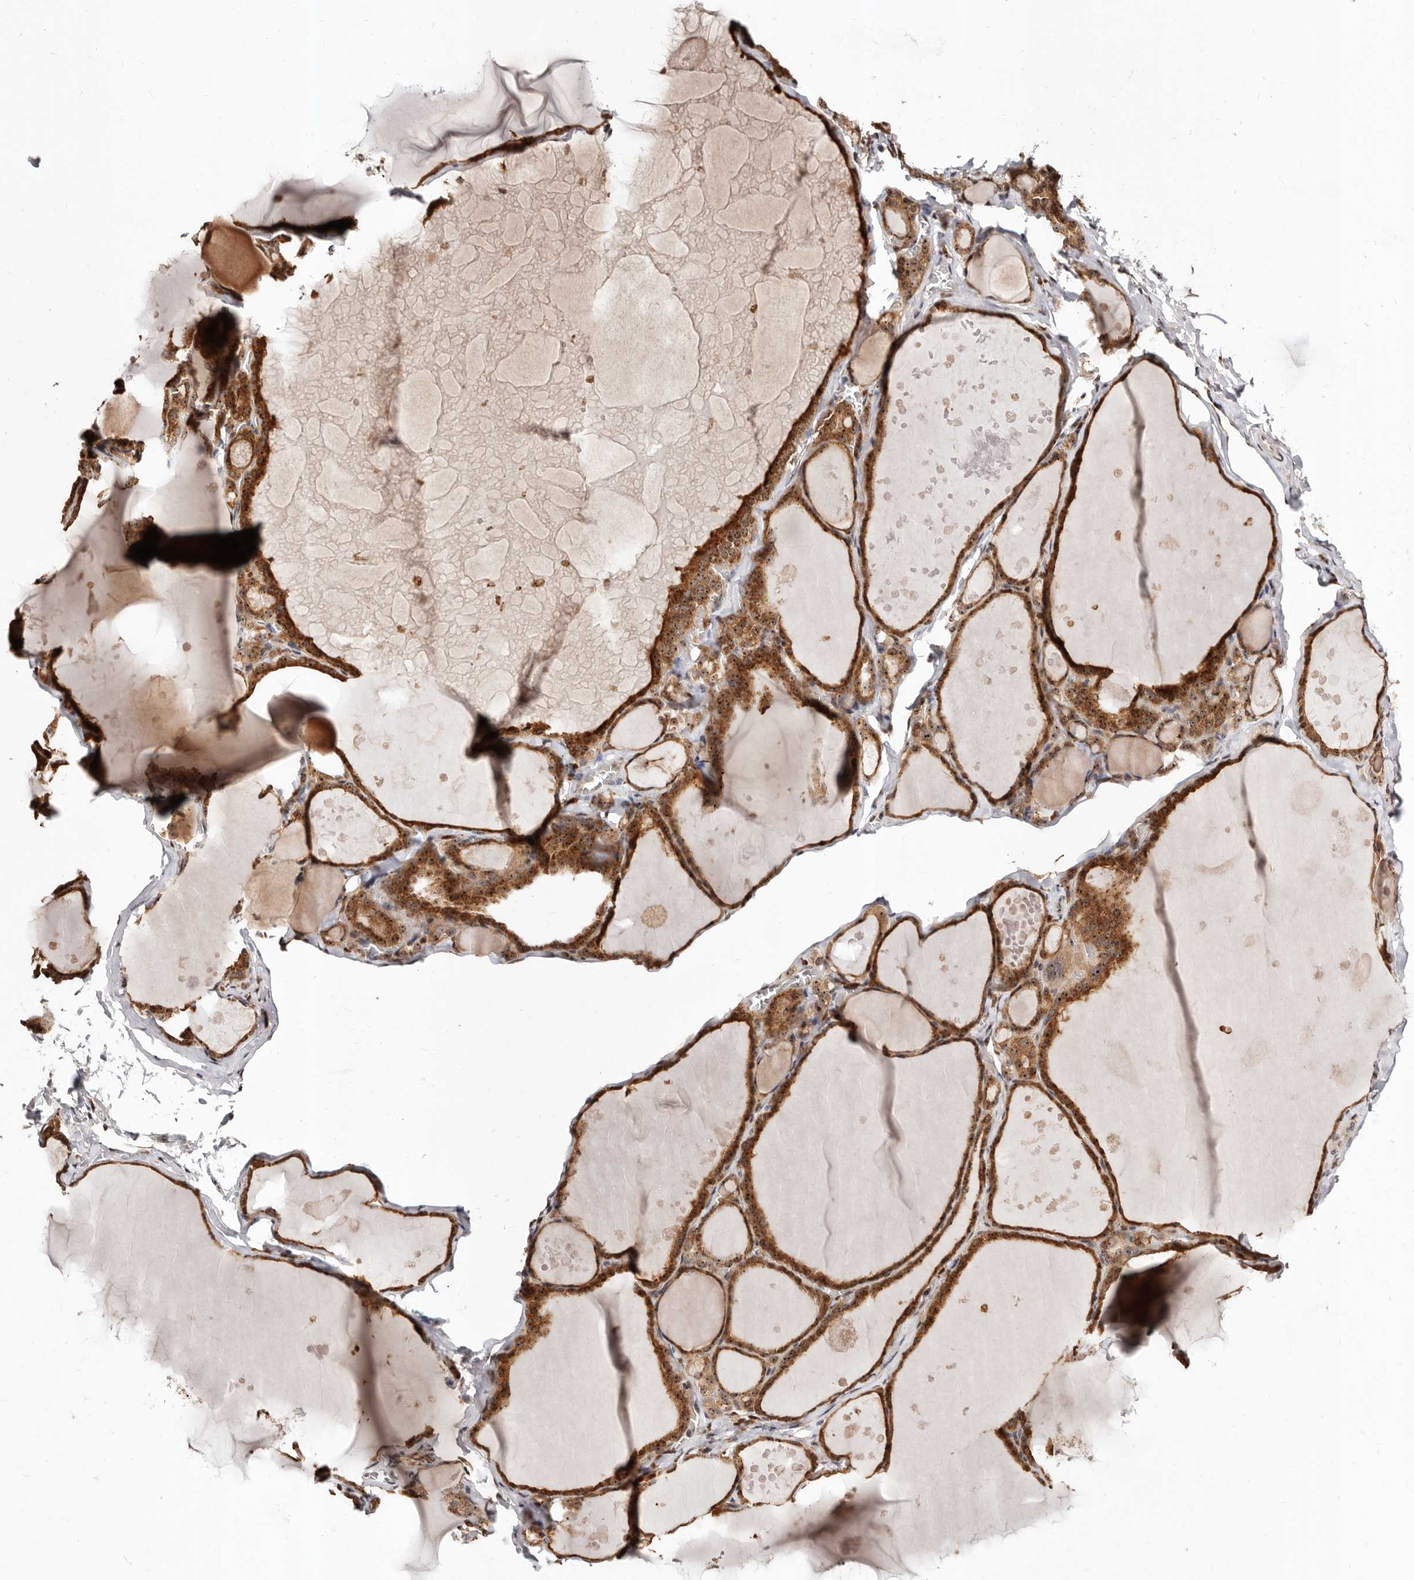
{"staining": {"intensity": "strong", "quantity": ">75%", "location": "cytoplasmic/membranous"}, "tissue": "thyroid gland", "cell_type": "Glandular cells", "image_type": "normal", "snomed": [{"axis": "morphology", "description": "Normal tissue, NOS"}, {"axis": "topography", "description": "Thyroid gland"}], "caption": "Thyroid gland stained with DAB immunohistochemistry (IHC) displays high levels of strong cytoplasmic/membranous expression in approximately >75% of glandular cells.", "gene": "APOL6", "patient": {"sex": "male", "age": 56}}